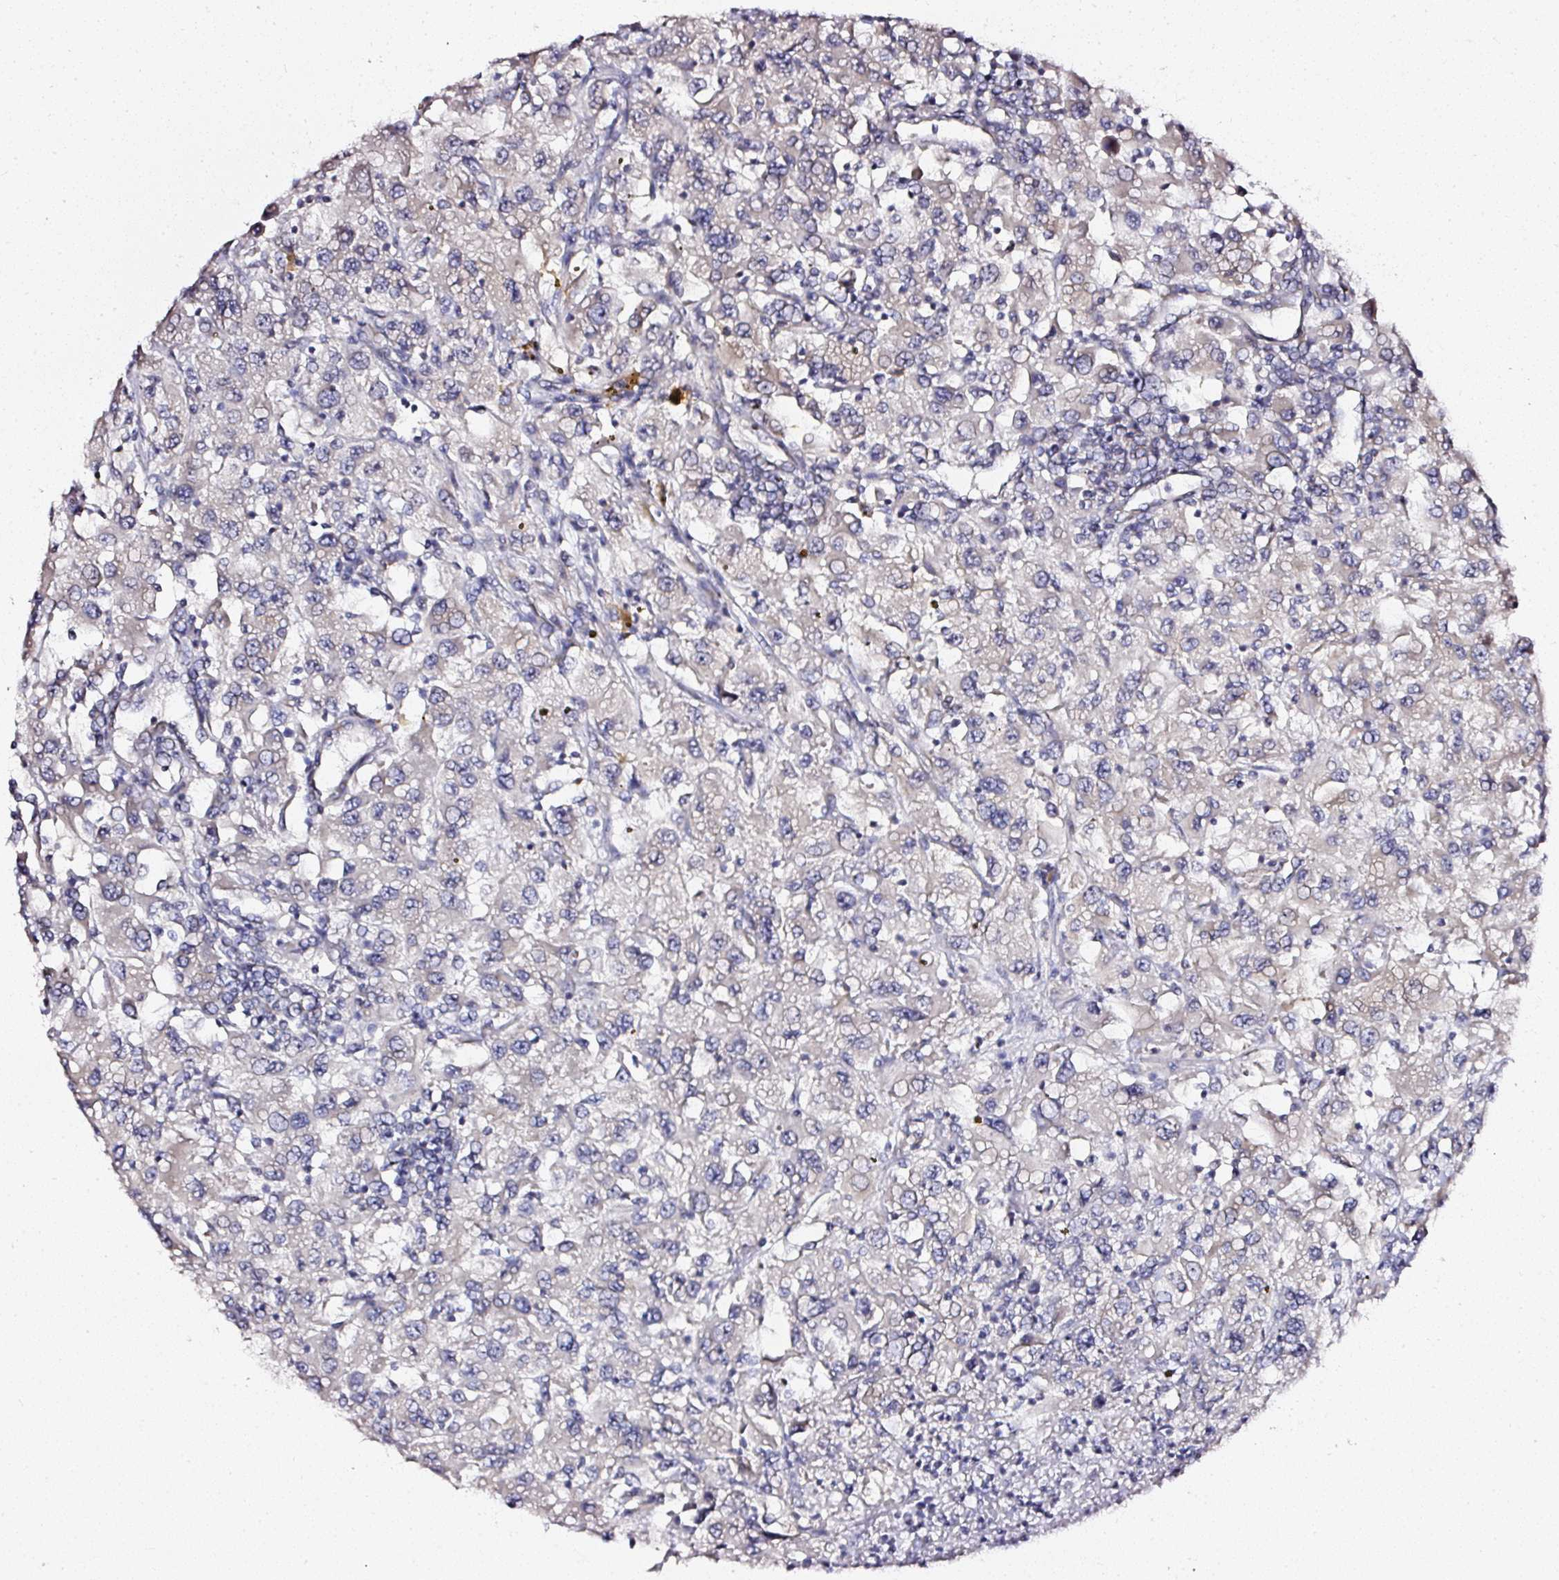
{"staining": {"intensity": "negative", "quantity": "none", "location": "none"}, "tissue": "renal cancer", "cell_type": "Tumor cells", "image_type": "cancer", "snomed": [{"axis": "morphology", "description": "Adenocarcinoma, NOS"}, {"axis": "topography", "description": "Kidney"}], "caption": "The immunohistochemistry micrograph has no significant positivity in tumor cells of renal adenocarcinoma tissue.", "gene": "NTRK1", "patient": {"sex": "female", "age": 67}}